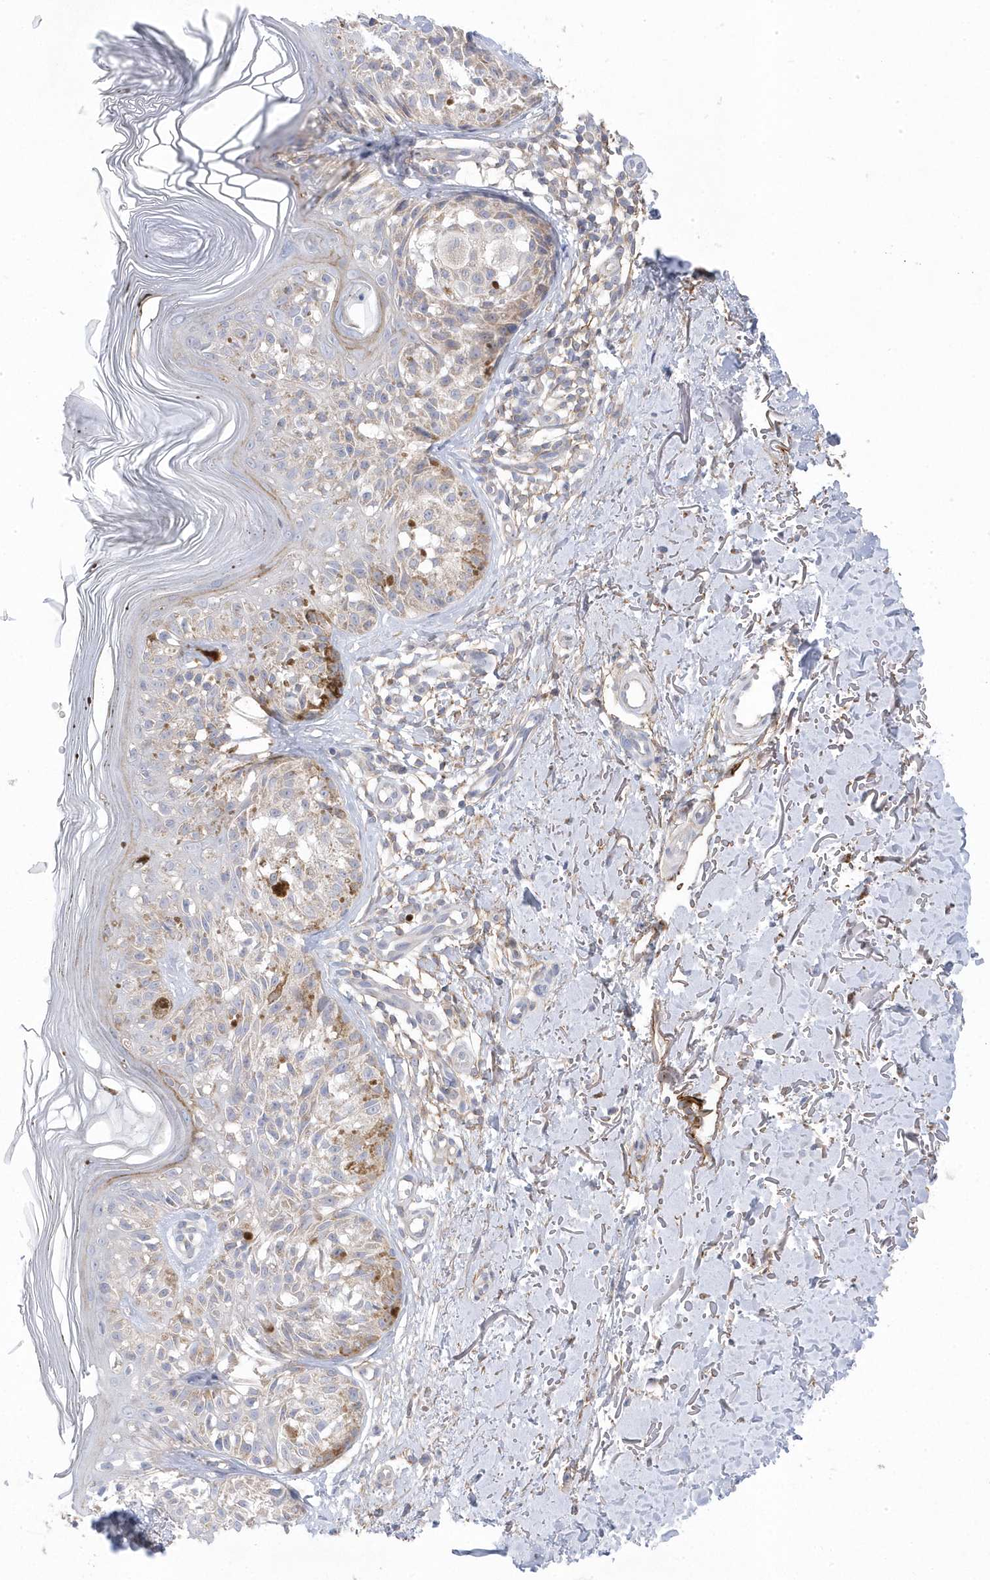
{"staining": {"intensity": "weak", "quantity": "25%-75%", "location": "cytoplasmic/membranous"}, "tissue": "melanoma", "cell_type": "Tumor cells", "image_type": "cancer", "snomed": [{"axis": "morphology", "description": "Malignant melanoma, NOS"}, {"axis": "topography", "description": "Skin"}], "caption": "IHC micrograph of neoplastic tissue: human malignant melanoma stained using immunohistochemistry demonstrates low levels of weak protein expression localized specifically in the cytoplasmic/membranous of tumor cells, appearing as a cytoplasmic/membranous brown color.", "gene": "ANAPC1", "patient": {"sex": "female", "age": 50}}